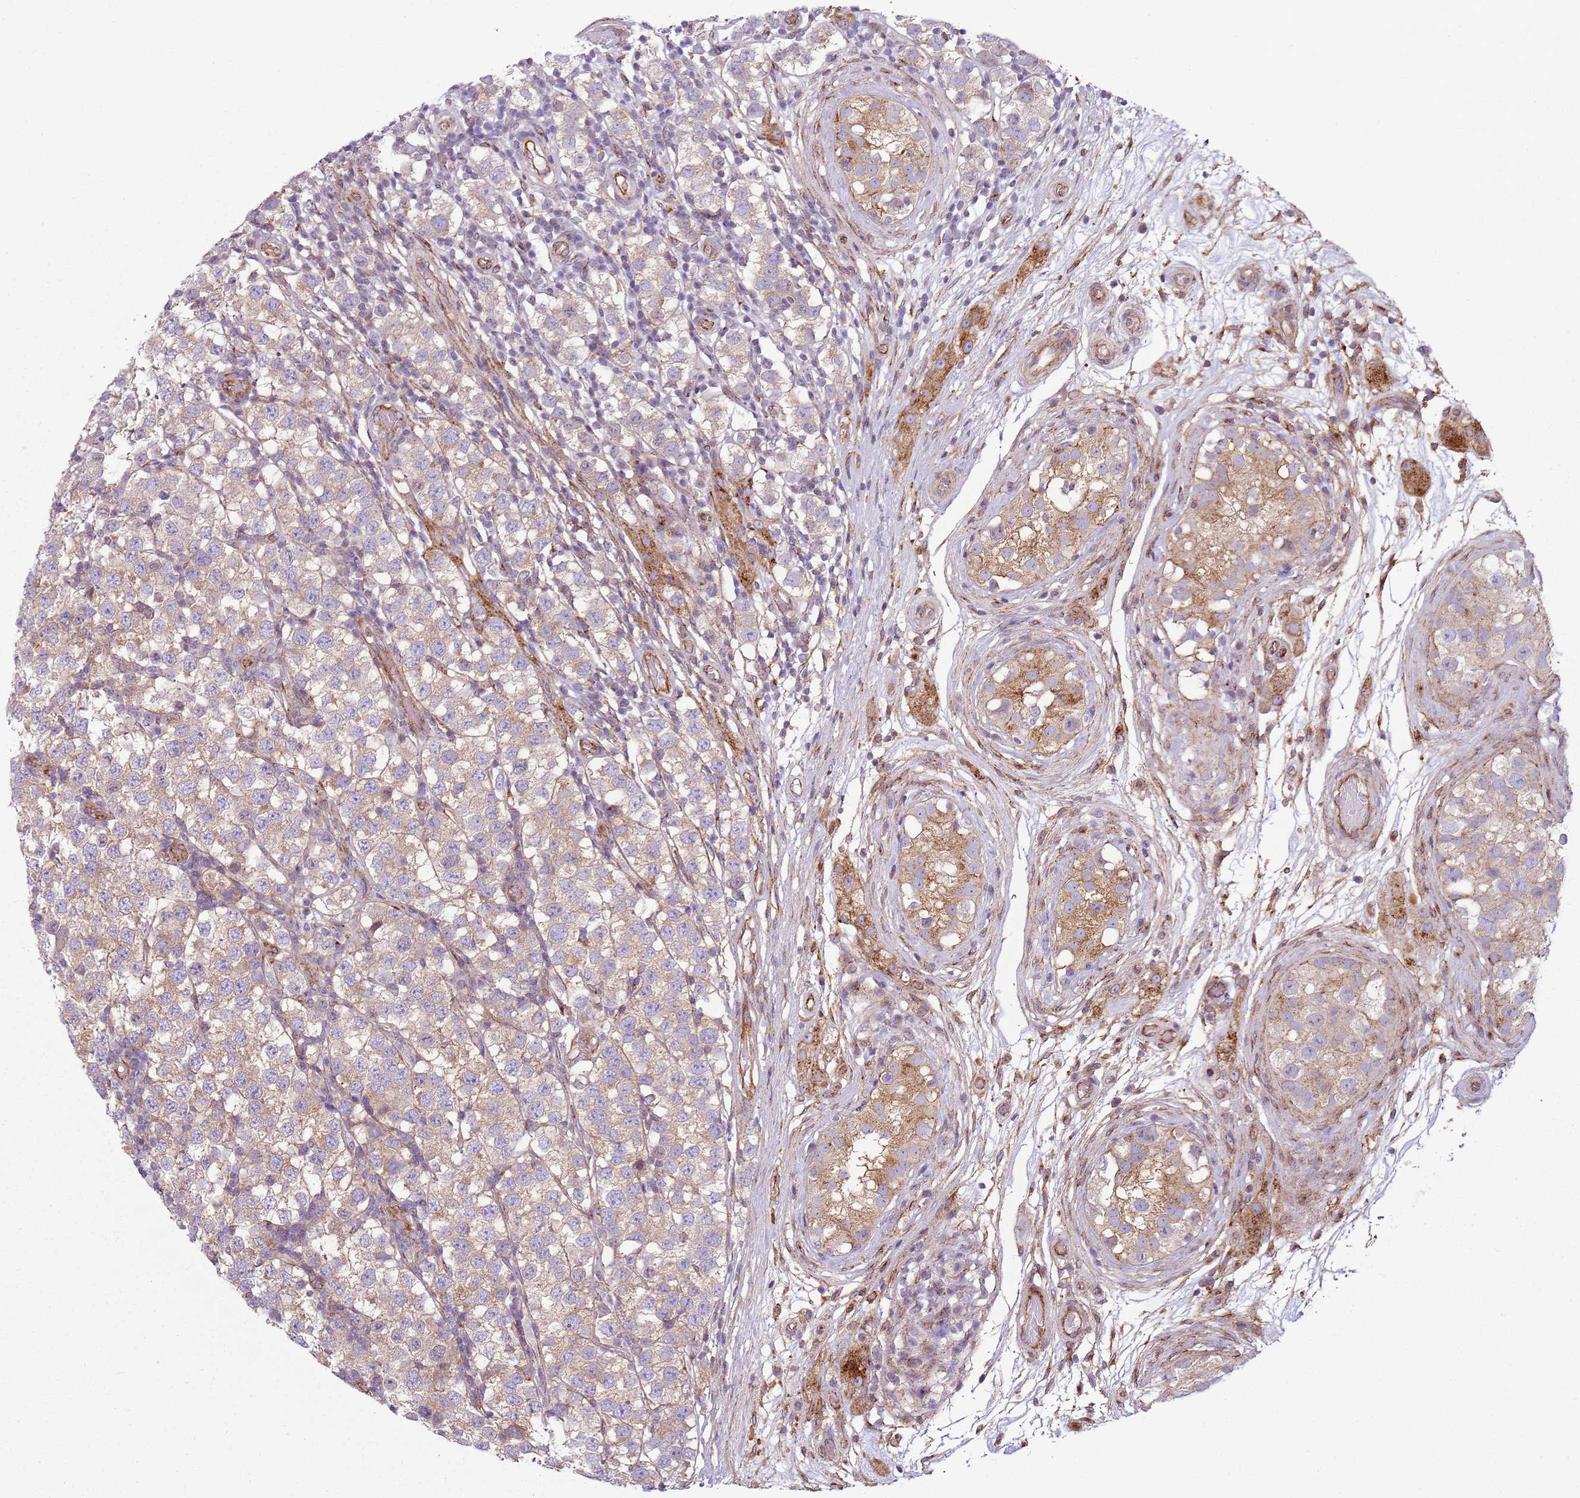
{"staining": {"intensity": "weak", "quantity": "25%-75%", "location": "cytoplasmic/membranous"}, "tissue": "testis cancer", "cell_type": "Tumor cells", "image_type": "cancer", "snomed": [{"axis": "morphology", "description": "Seminoma, NOS"}, {"axis": "topography", "description": "Testis"}], "caption": "A brown stain labels weak cytoplasmic/membranous positivity of a protein in testis seminoma tumor cells.", "gene": "SNX1", "patient": {"sex": "male", "age": 34}}